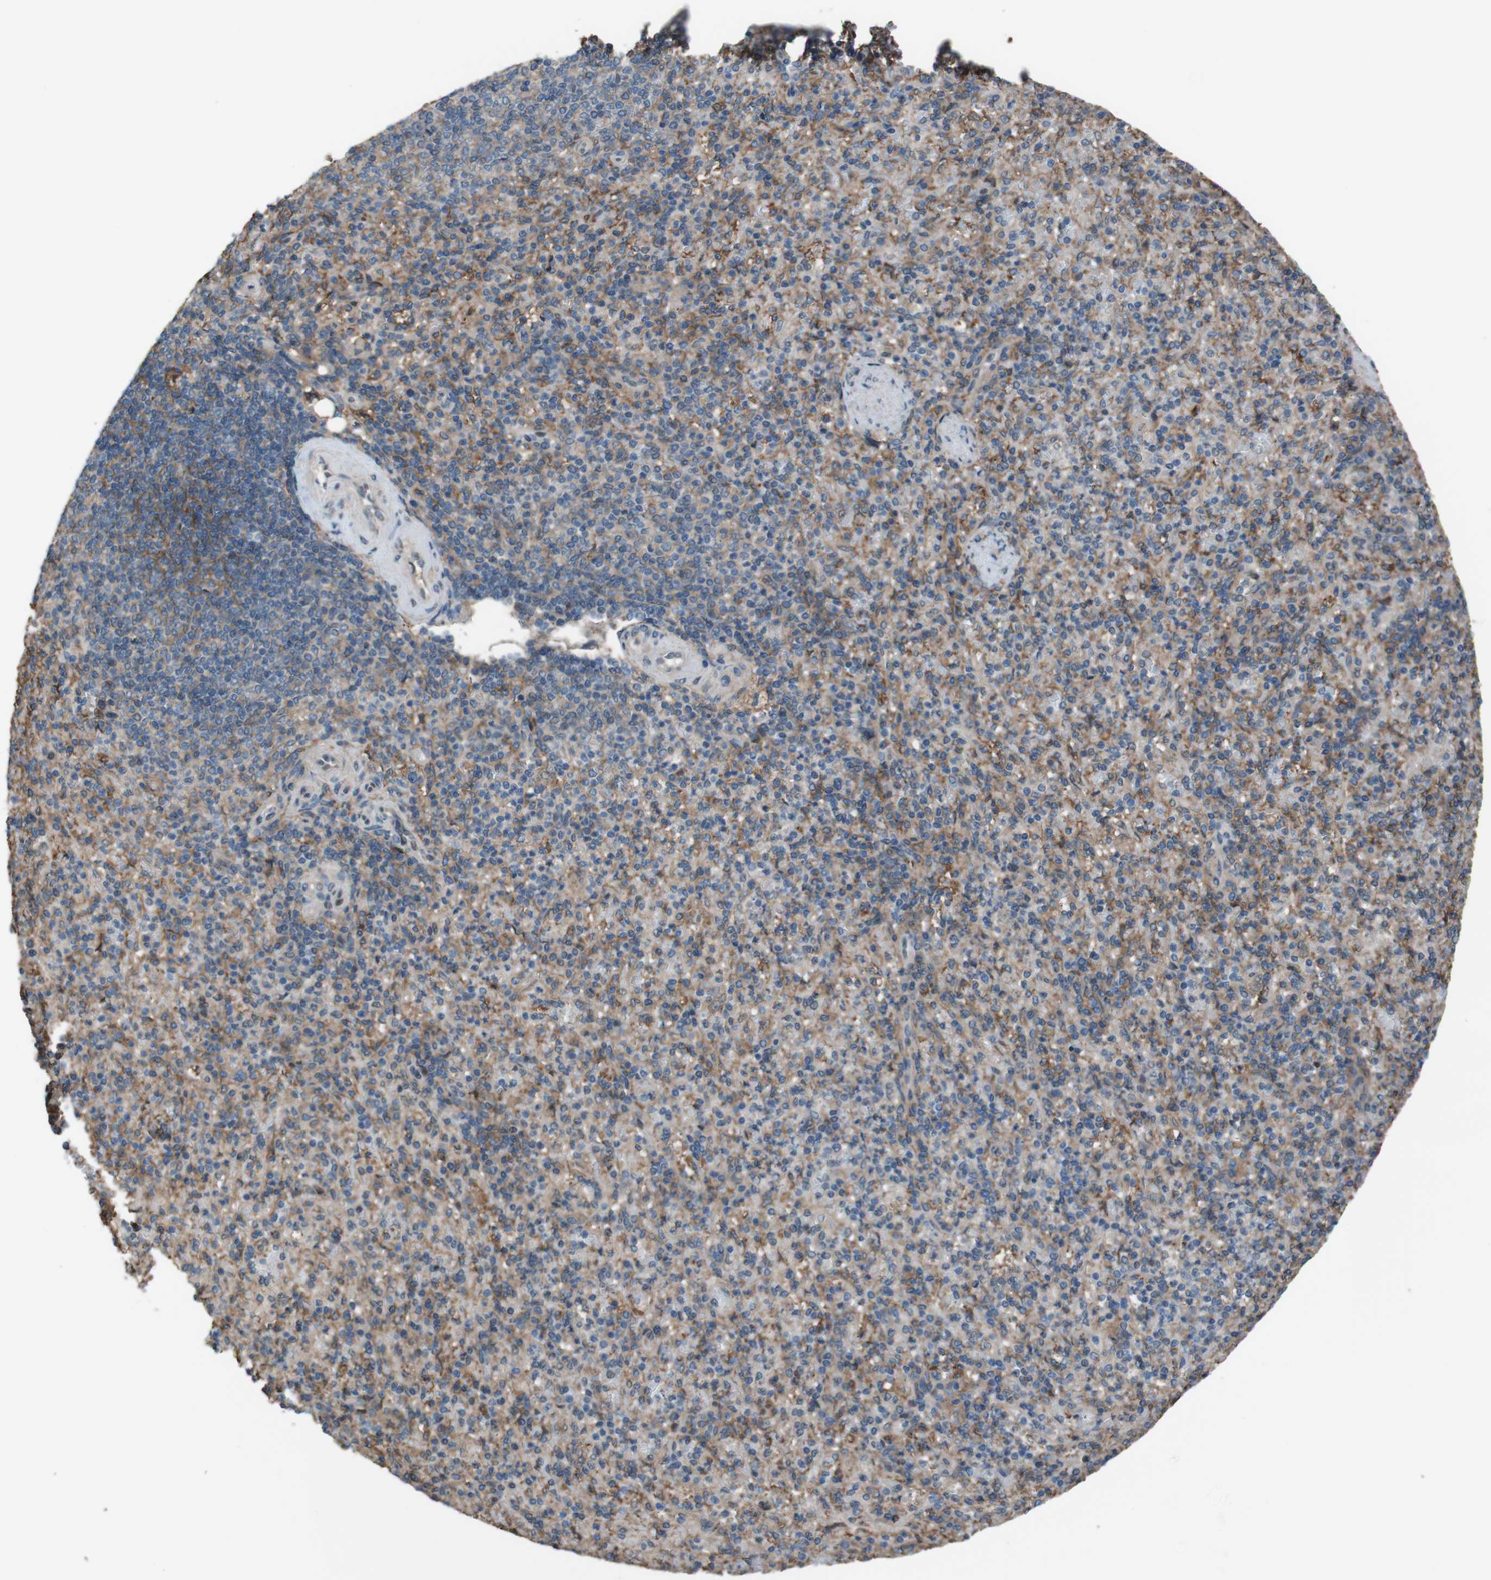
{"staining": {"intensity": "moderate", "quantity": ">75%", "location": "cytoplasmic/membranous"}, "tissue": "spleen", "cell_type": "Cells in red pulp", "image_type": "normal", "snomed": [{"axis": "morphology", "description": "Normal tissue, NOS"}, {"axis": "topography", "description": "Spleen"}], "caption": "Immunohistochemical staining of normal human spleen displays medium levels of moderate cytoplasmic/membranous staining in approximately >75% of cells in red pulp.", "gene": "ATP2B1", "patient": {"sex": "female", "age": 74}}